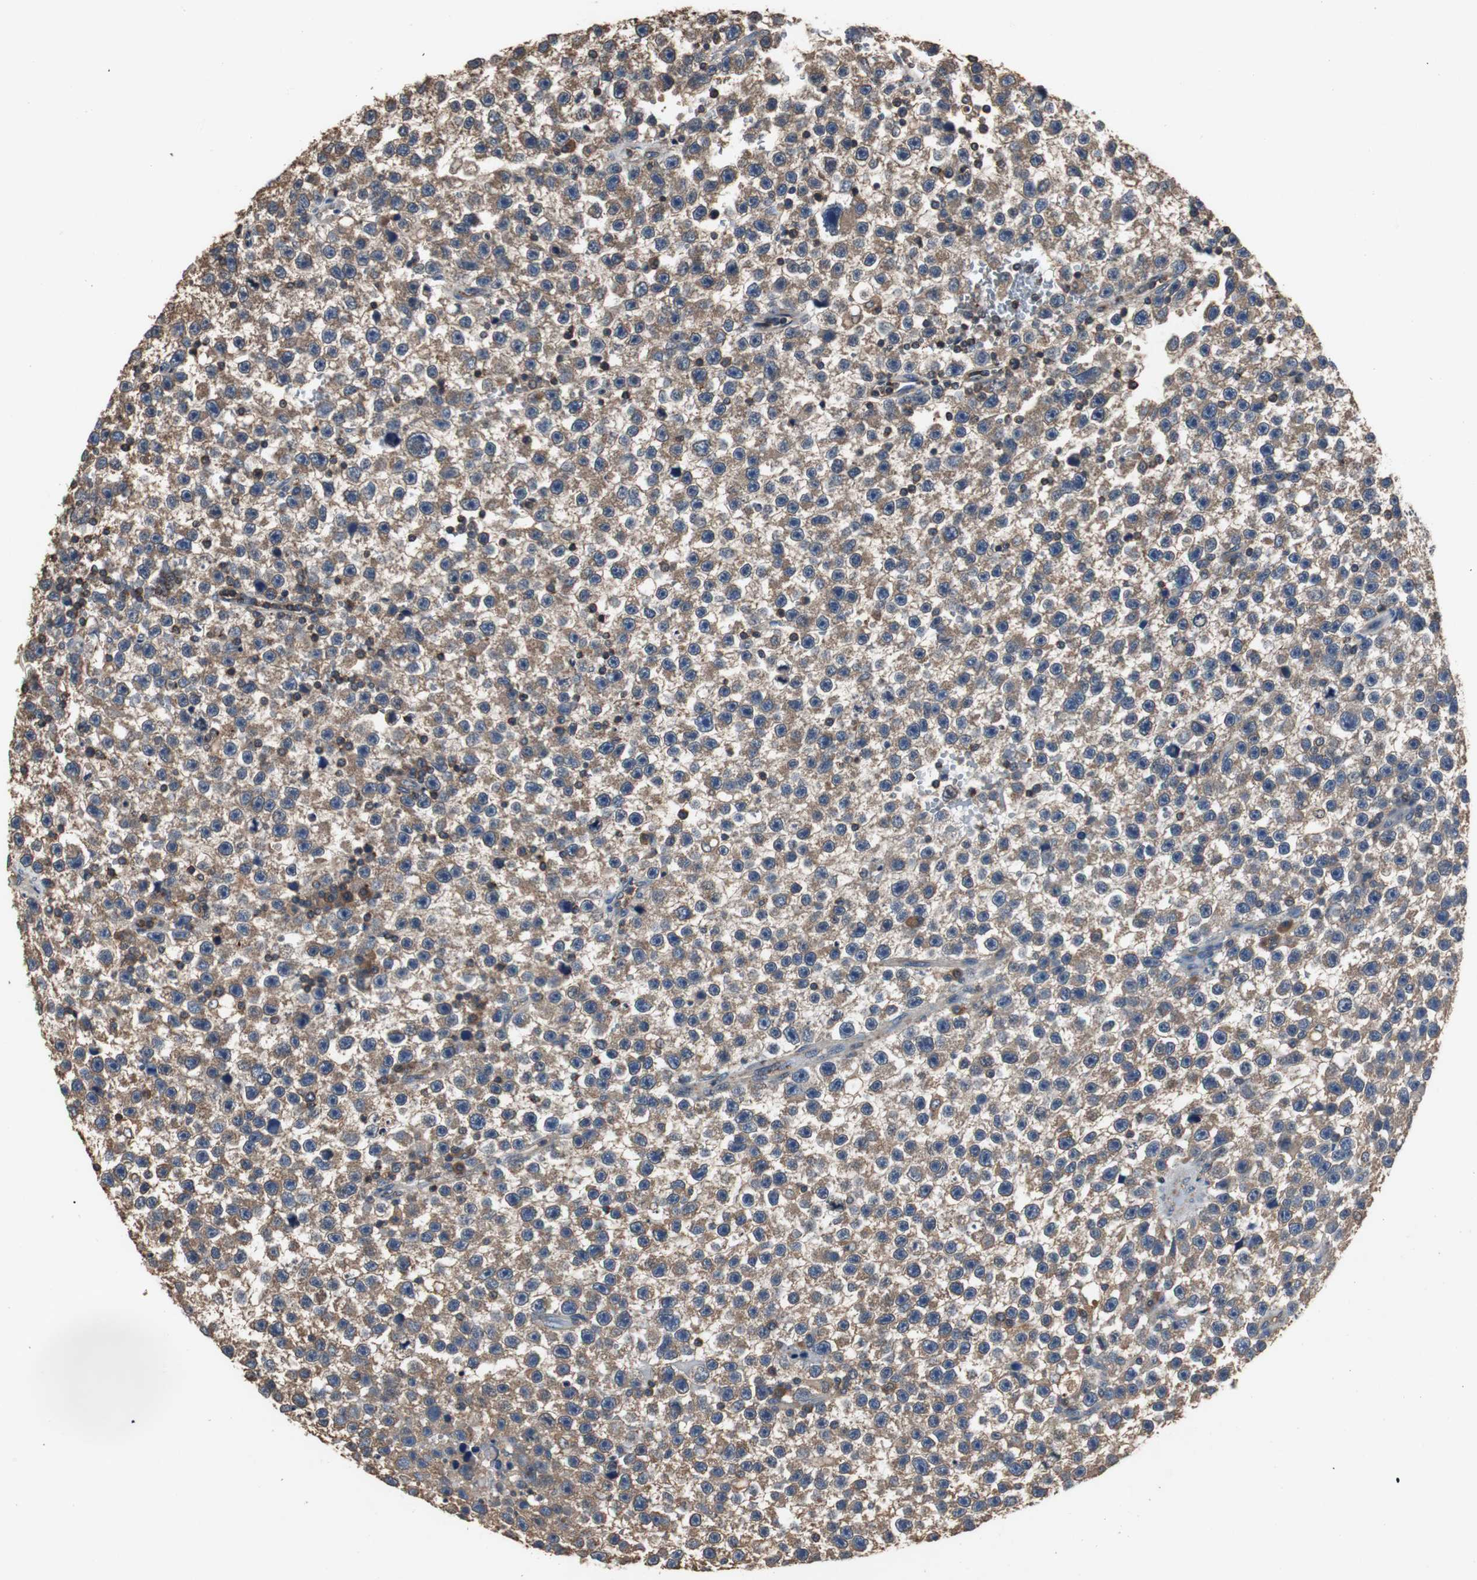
{"staining": {"intensity": "moderate", "quantity": ">75%", "location": "cytoplasmic/membranous"}, "tissue": "testis cancer", "cell_type": "Tumor cells", "image_type": "cancer", "snomed": [{"axis": "morphology", "description": "Seminoma, NOS"}, {"axis": "topography", "description": "Testis"}], "caption": "Testis cancer (seminoma) stained with a brown dye demonstrates moderate cytoplasmic/membranous positive positivity in about >75% of tumor cells.", "gene": "TNFRSF14", "patient": {"sex": "male", "age": 33}}